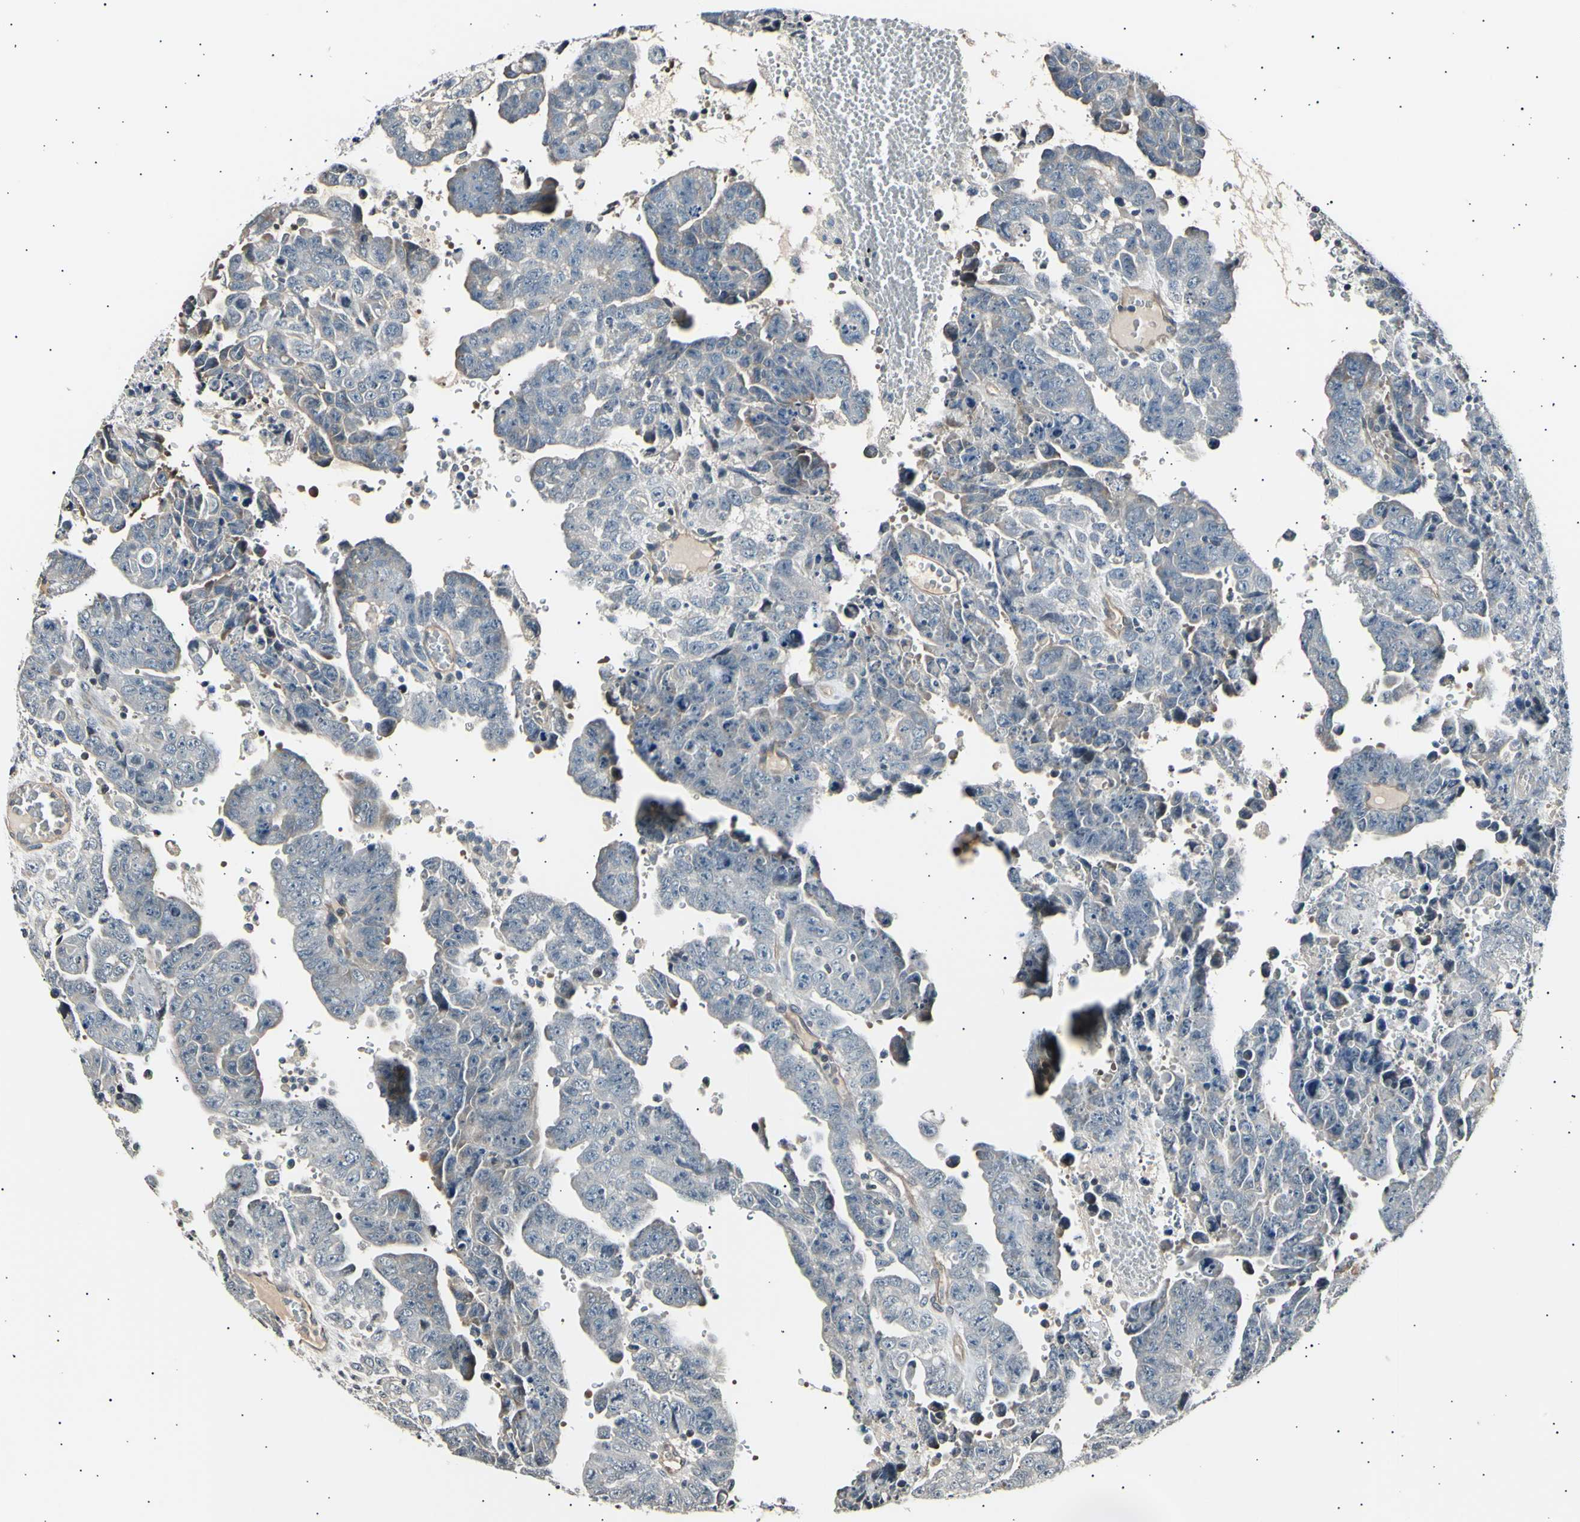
{"staining": {"intensity": "weak", "quantity": "<25%", "location": "cytoplasmic/membranous"}, "tissue": "testis cancer", "cell_type": "Tumor cells", "image_type": "cancer", "snomed": [{"axis": "morphology", "description": "Carcinoma, Embryonal, NOS"}, {"axis": "topography", "description": "Testis"}], "caption": "Tumor cells are negative for brown protein staining in testis embryonal carcinoma.", "gene": "AK1", "patient": {"sex": "male", "age": 28}}